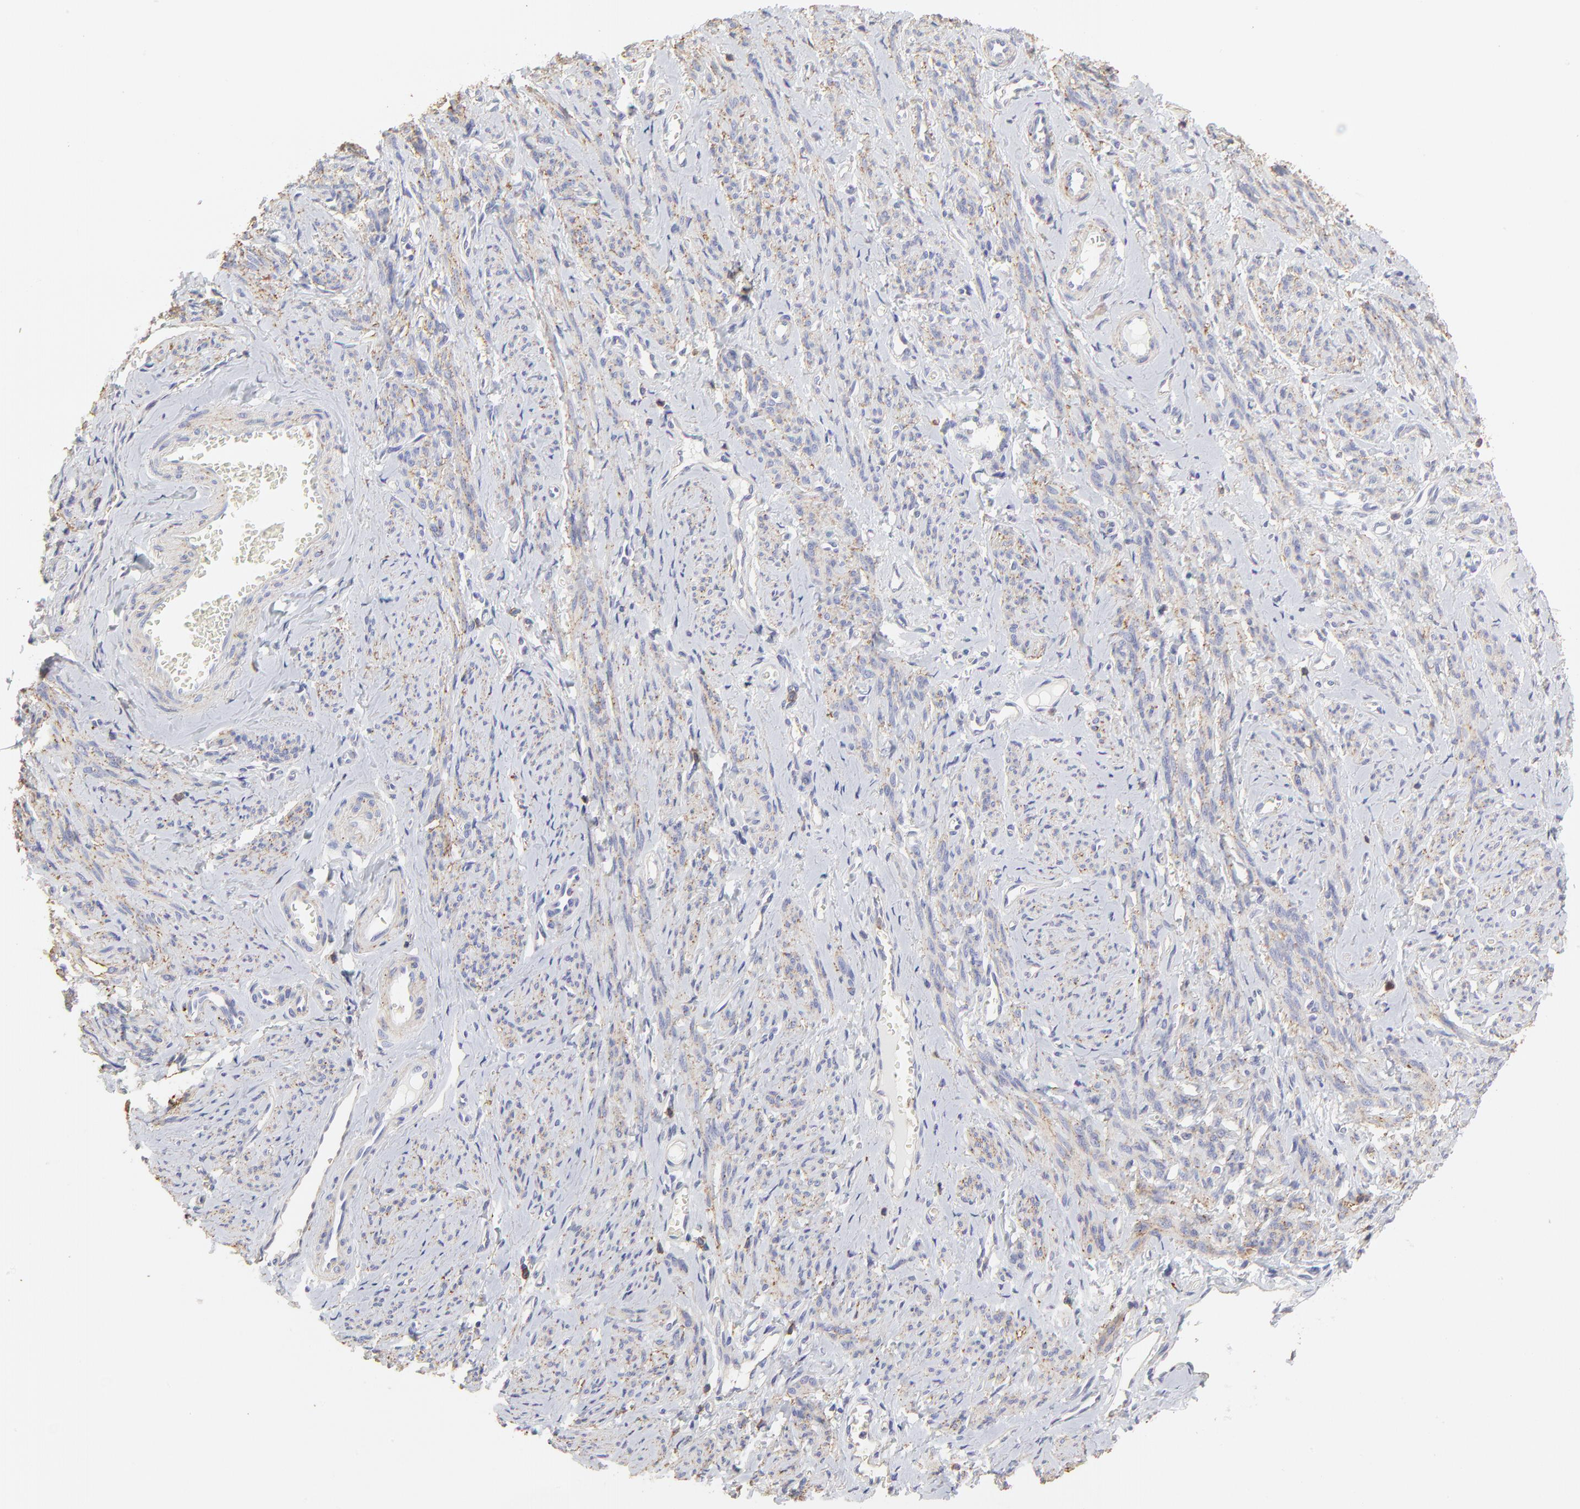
{"staining": {"intensity": "weak", "quantity": "25%-75%", "location": "cytoplasmic/membranous"}, "tissue": "smooth muscle", "cell_type": "Smooth muscle cells", "image_type": "normal", "snomed": [{"axis": "morphology", "description": "Normal tissue, NOS"}, {"axis": "topography", "description": "Cervix"}, {"axis": "topography", "description": "Endometrium"}], "caption": "Normal smooth muscle shows weak cytoplasmic/membranous staining in approximately 25%-75% of smooth muscle cells, visualized by immunohistochemistry. The staining is performed using DAB (3,3'-diaminobenzidine) brown chromogen to label protein expression. The nuclei are counter-stained blue using hematoxylin.", "gene": "ANXA6", "patient": {"sex": "female", "age": 65}}